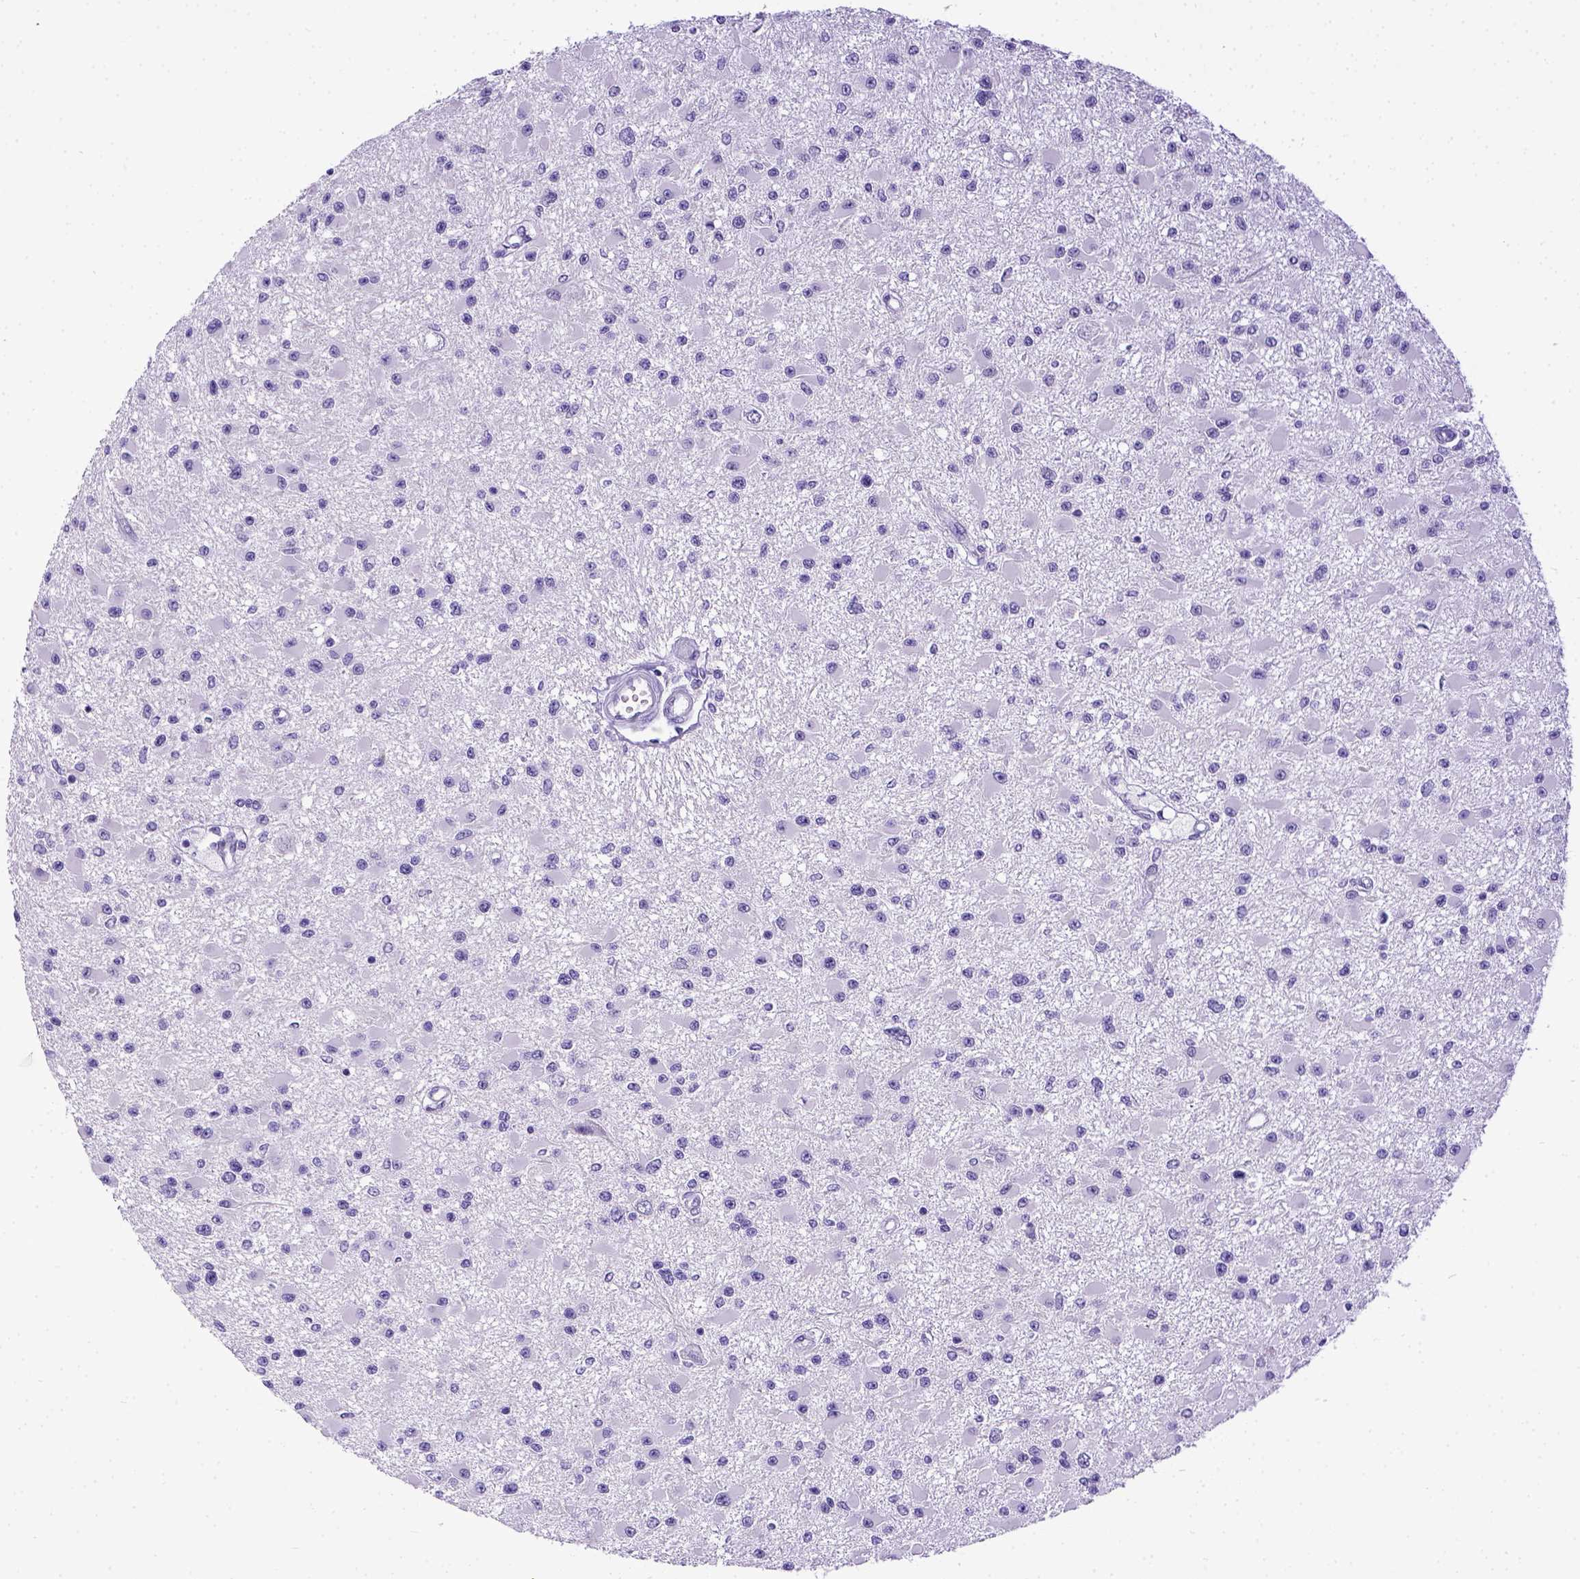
{"staining": {"intensity": "negative", "quantity": "none", "location": "none"}, "tissue": "glioma", "cell_type": "Tumor cells", "image_type": "cancer", "snomed": [{"axis": "morphology", "description": "Glioma, malignant, High grade"}, {"axis": "topography", "description": "Brain"}], "caption": "A photomicrograph of malignant glioma (high-grade) stained for a protein displays no brown staining in tumor cells.", "gene": "ESR1", "patient": {"sex": "male", "age": 54}}